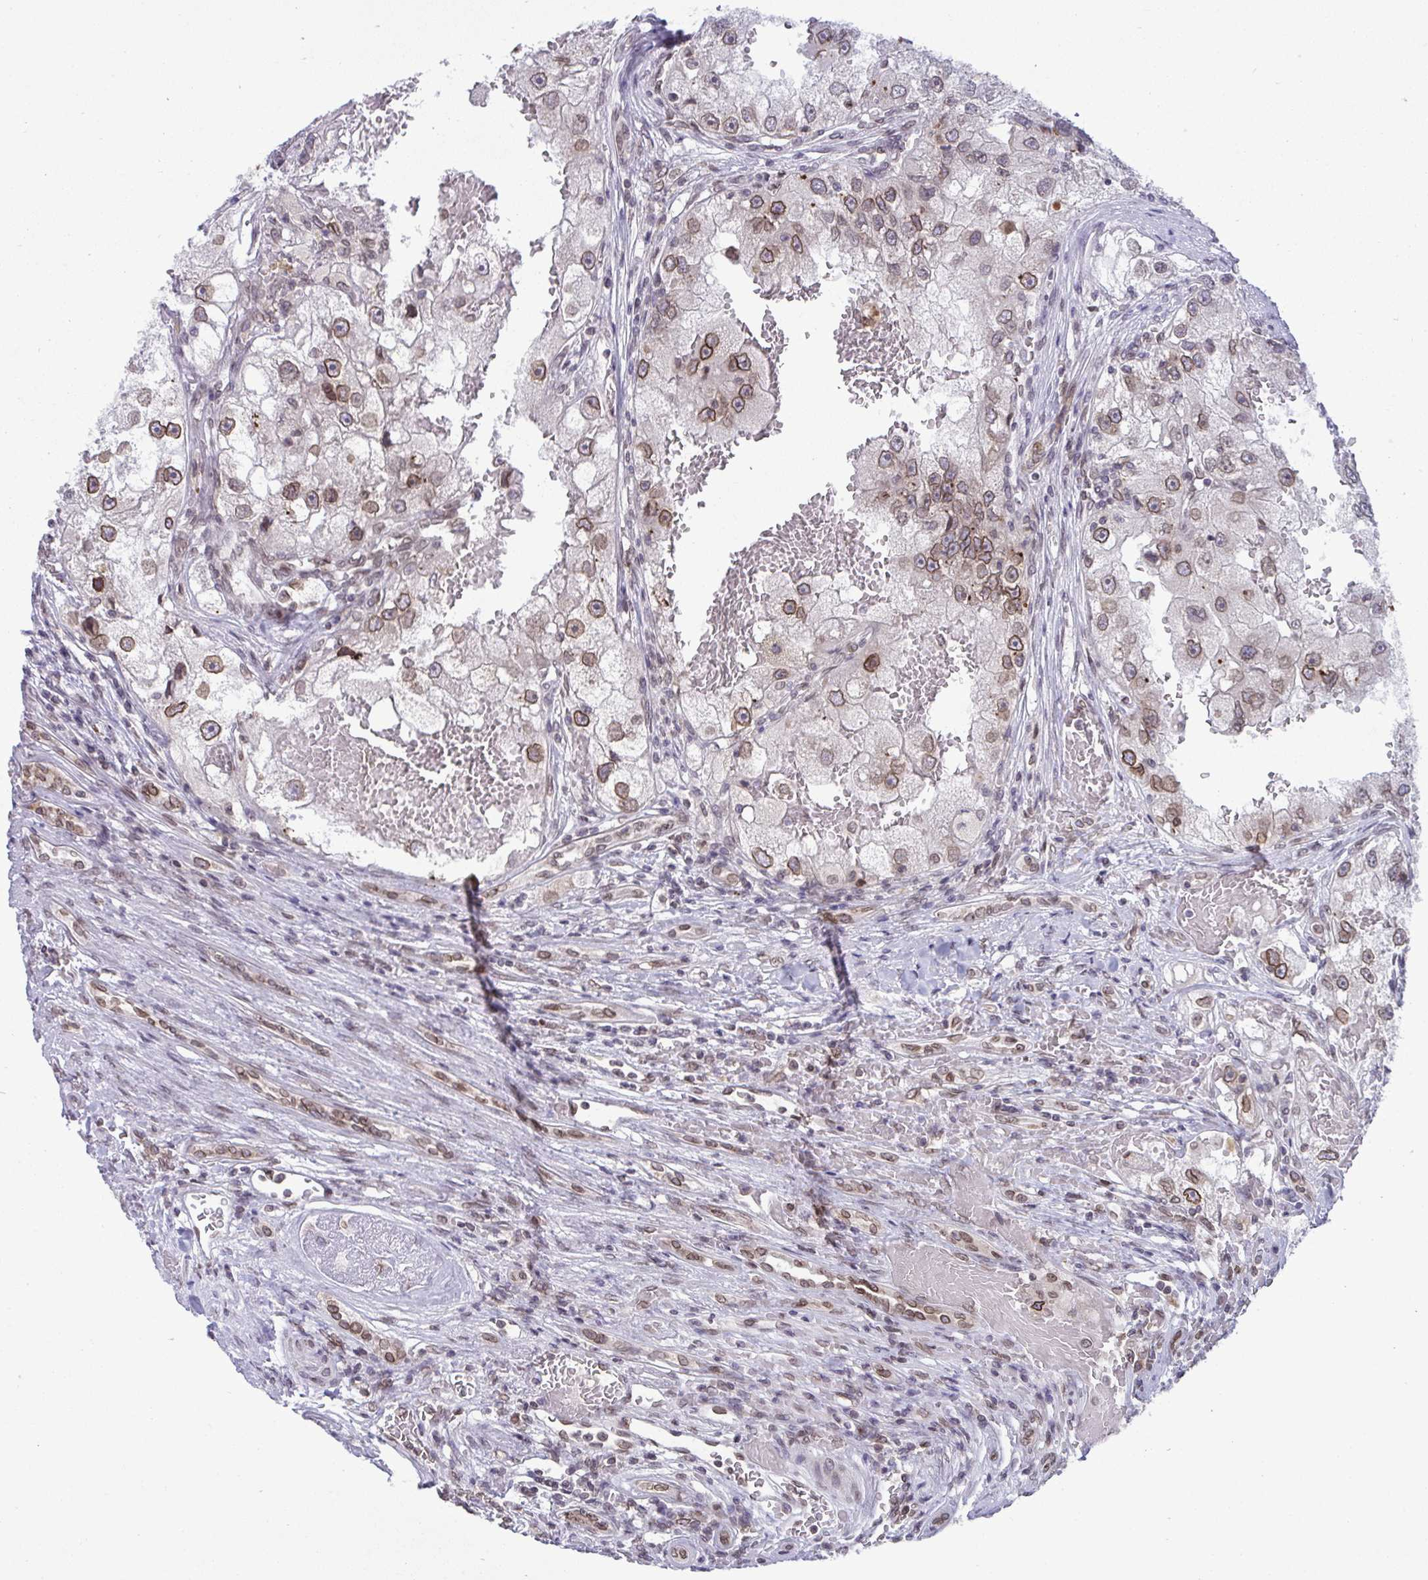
{"staining": {"intensity": "moderate", "quantity": ">75%", "location": "cytoplasmic/membranous,nuclear"}, "tissue": "renal cancer", "cell_type": "Tumor cells", "image_type": "cancer", "snomed": [{"axis": "morphology", "description": "Adenocarcinoma, NOS"}, {"axis": "topography", "description": "Kidney"}], "caption": "Immunohistochemical staining of human renal adenocarcinoma reveals medium levels of moderate cytoplasmic/membranous and nuclear protein expression in about >75% of tumor cells.", "gene": "RANBP2", "patient": {"sex": "male", "age": 63}}